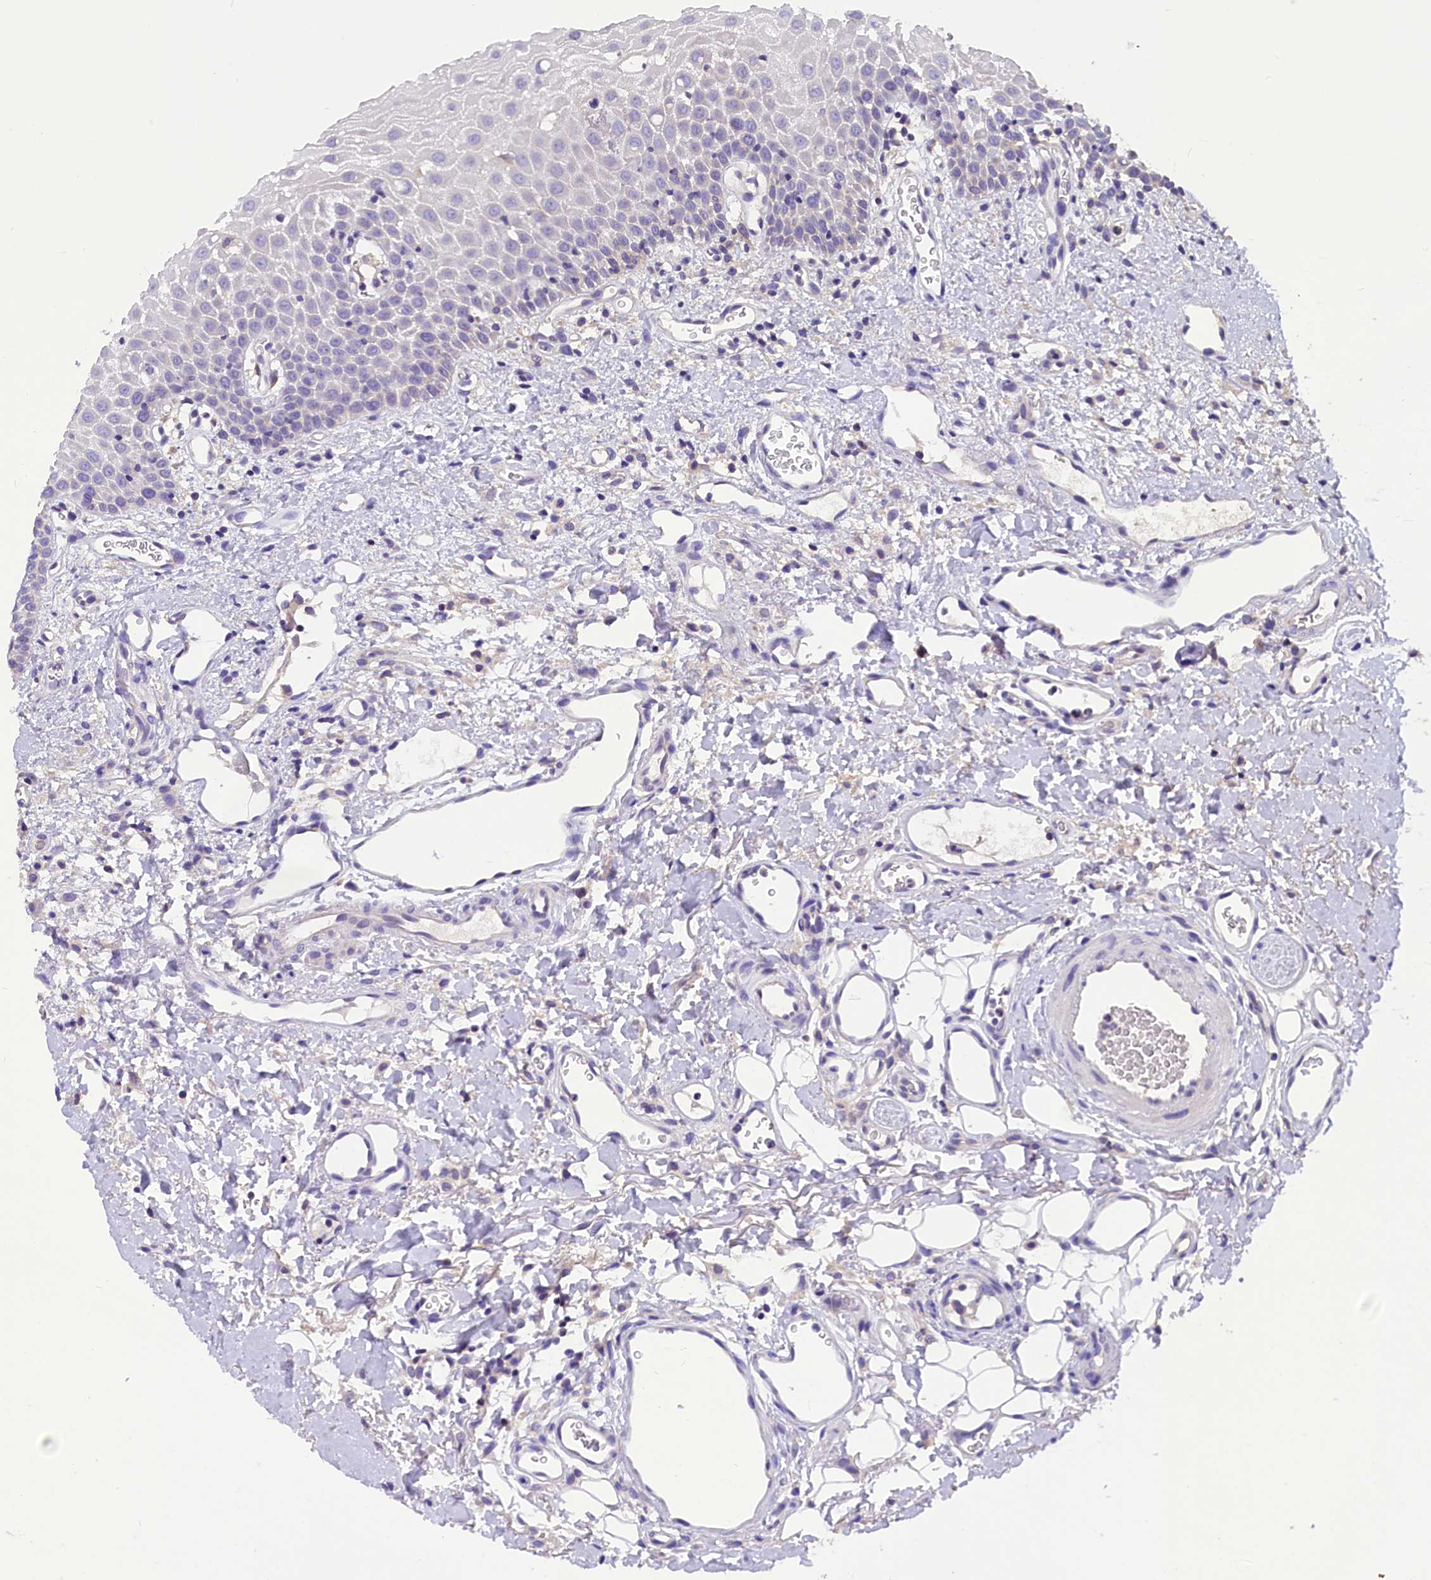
{"staining": {"intensity": "weak", "quantity": "<25%", "location": "cytoplasmic/membranous"}, "tissue": "oral mucosa", "cell_type": "Squamous epithelial cells", "image_type": "normal", "snomed": [{"axis": "morphology", "description": "Normal tissue, NOS"}, {"axis": "topography", "description": "Oral tissue"}], "caption": "A photomicrograph of human oral mucosa is negative for staining in squamous epithelial cells. (Brightfield microscopy of DAB immunohistochemistry at high magnification).", "gene": "AP3B2", "patient": {"sex": "female", "age": 70}}